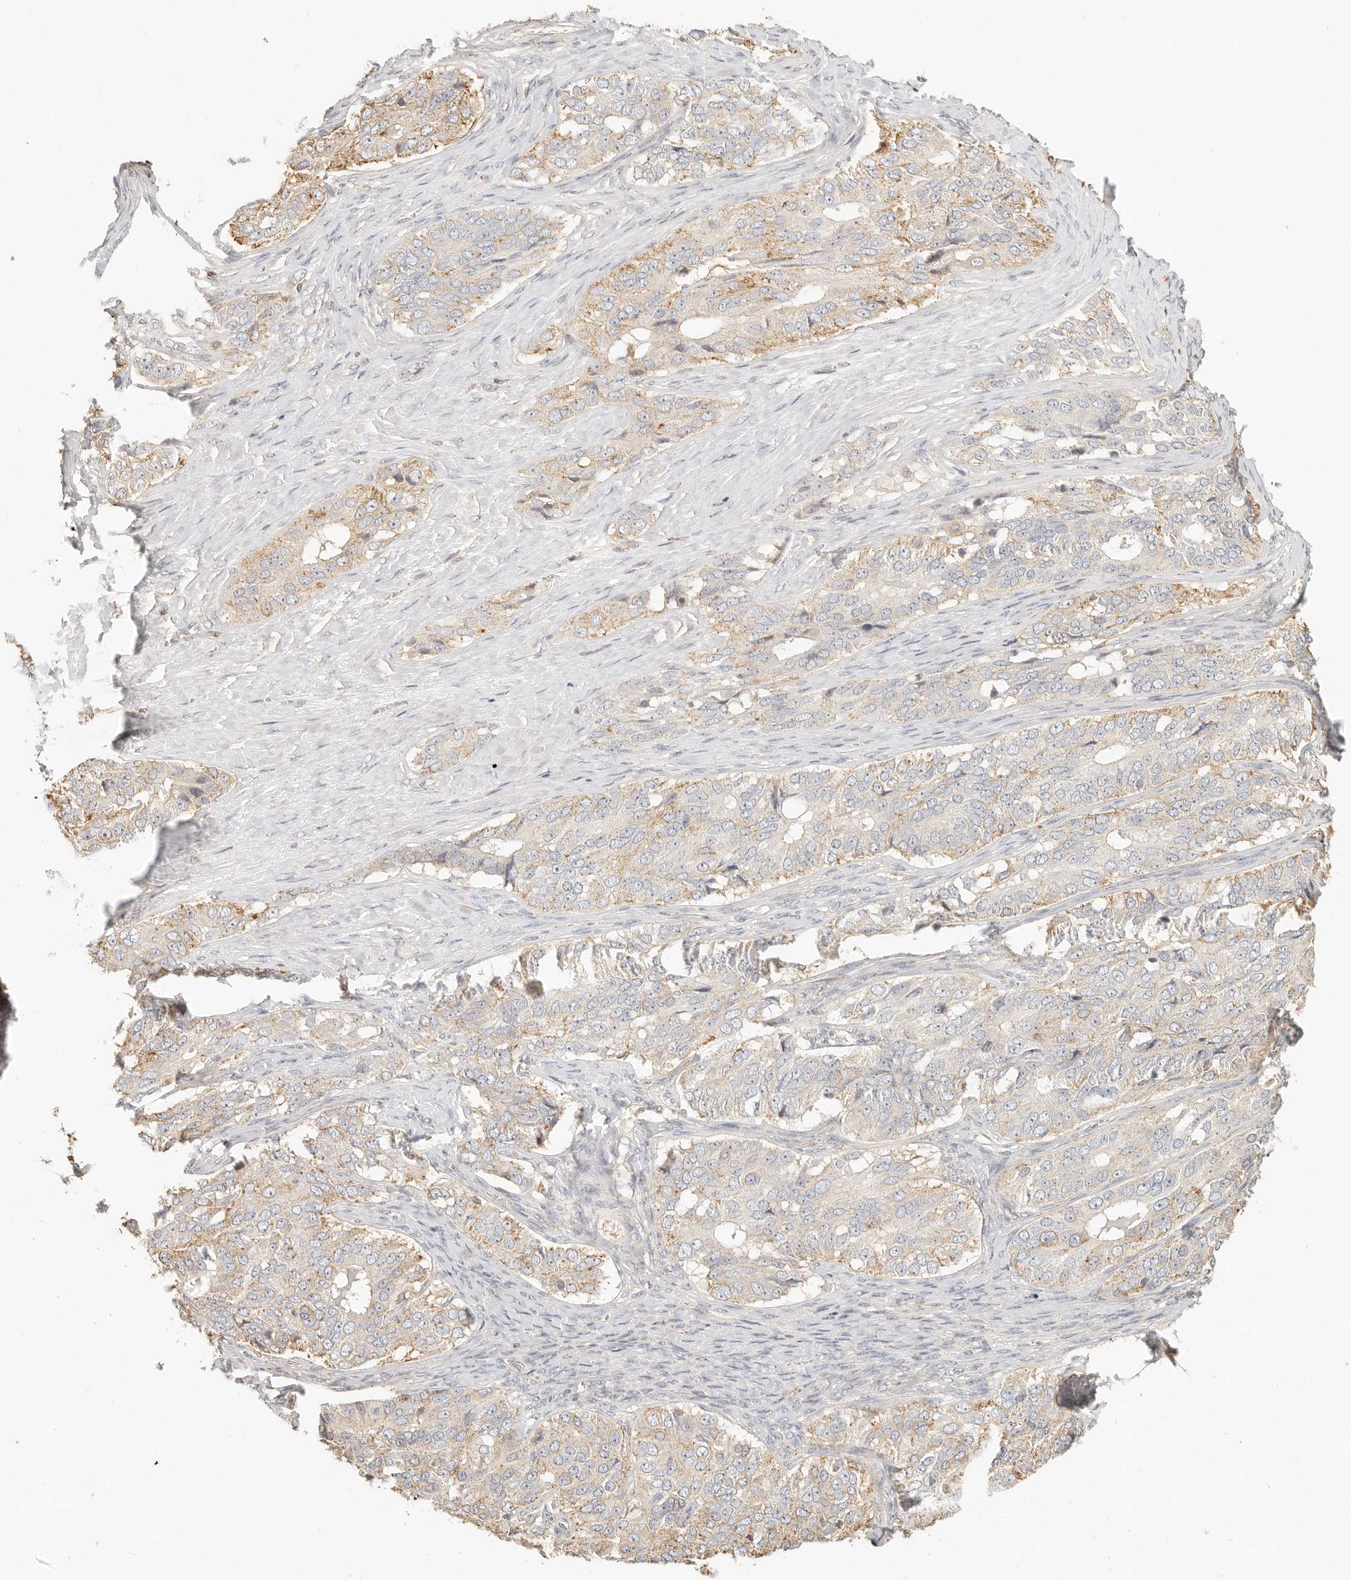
{"staining": {"intensity": "moderate", "quantity": "<25%", "location": "cytoplasmic/membranous"}, "tissue": "ovarian cancer", "cell_type": "Tumor cells", "image_type": "cancer", "snomed": [{"axis": "morphology", "description": "Carcinoma, endometroid"}, {"axis": "topography", "description": "Ovary"}], "caption": "High-magnification brightfield microscopy of endometroid carcinoma (ovarian) stained with DAB (3,3'-diaminobenzidine) (brown) and counterstained with hematoxylin (blue). tumor cells exhibit moderate cytoplasmic/membranous expression is seen in about<25% of cells. (Stains: DAB in brown, nuclei in blue, Microscopy: brightfield microscopy at high magnification).", "gene": "CNMD", "patient": {"sex": "female", "age": 51}}